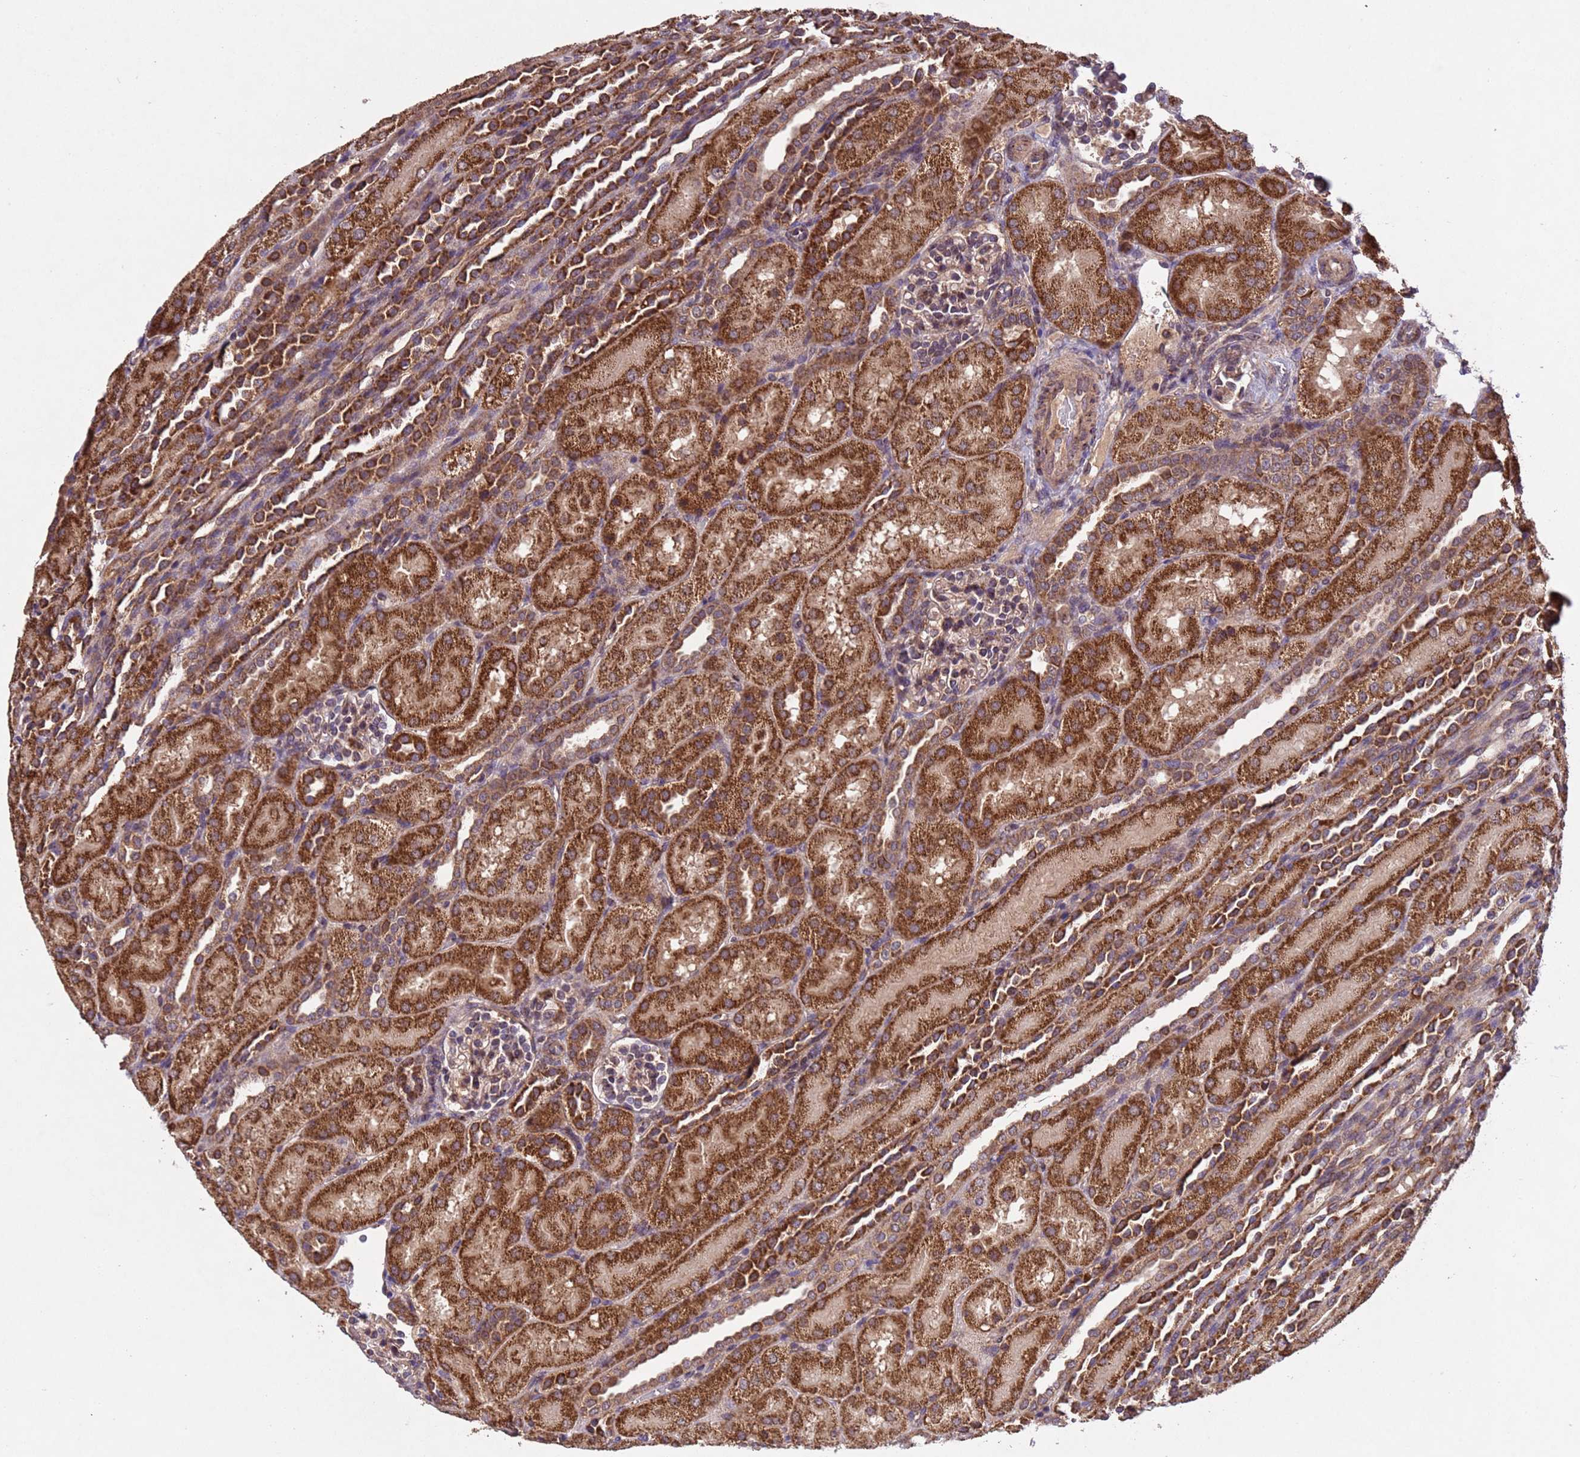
{"staining": {"intensity": "moderate", "quantity": ">75%", "location": "cytoplasmic/membranous"}, "tissue": "kidney", "cell_type": "Cells in glomeruli", "image_type": "normal", "snomed": [{"axis": "morphology", "description": "Normal tissue, NOS"}, {"axis": "topography", "description": "Kidney"}], "caption": "Immunohistochemistry micrograph of benign kidney: kidney stained using immunohistochemistry exhibits medium levels of moderate protein expression localized specifically in the cytoplasmic/membranous of cells in glomeruli, appearing as a cytoplasmic/membranous brown color.", "gene": "FASTKD1", "patient": {"sex": "male", "age": 1}}